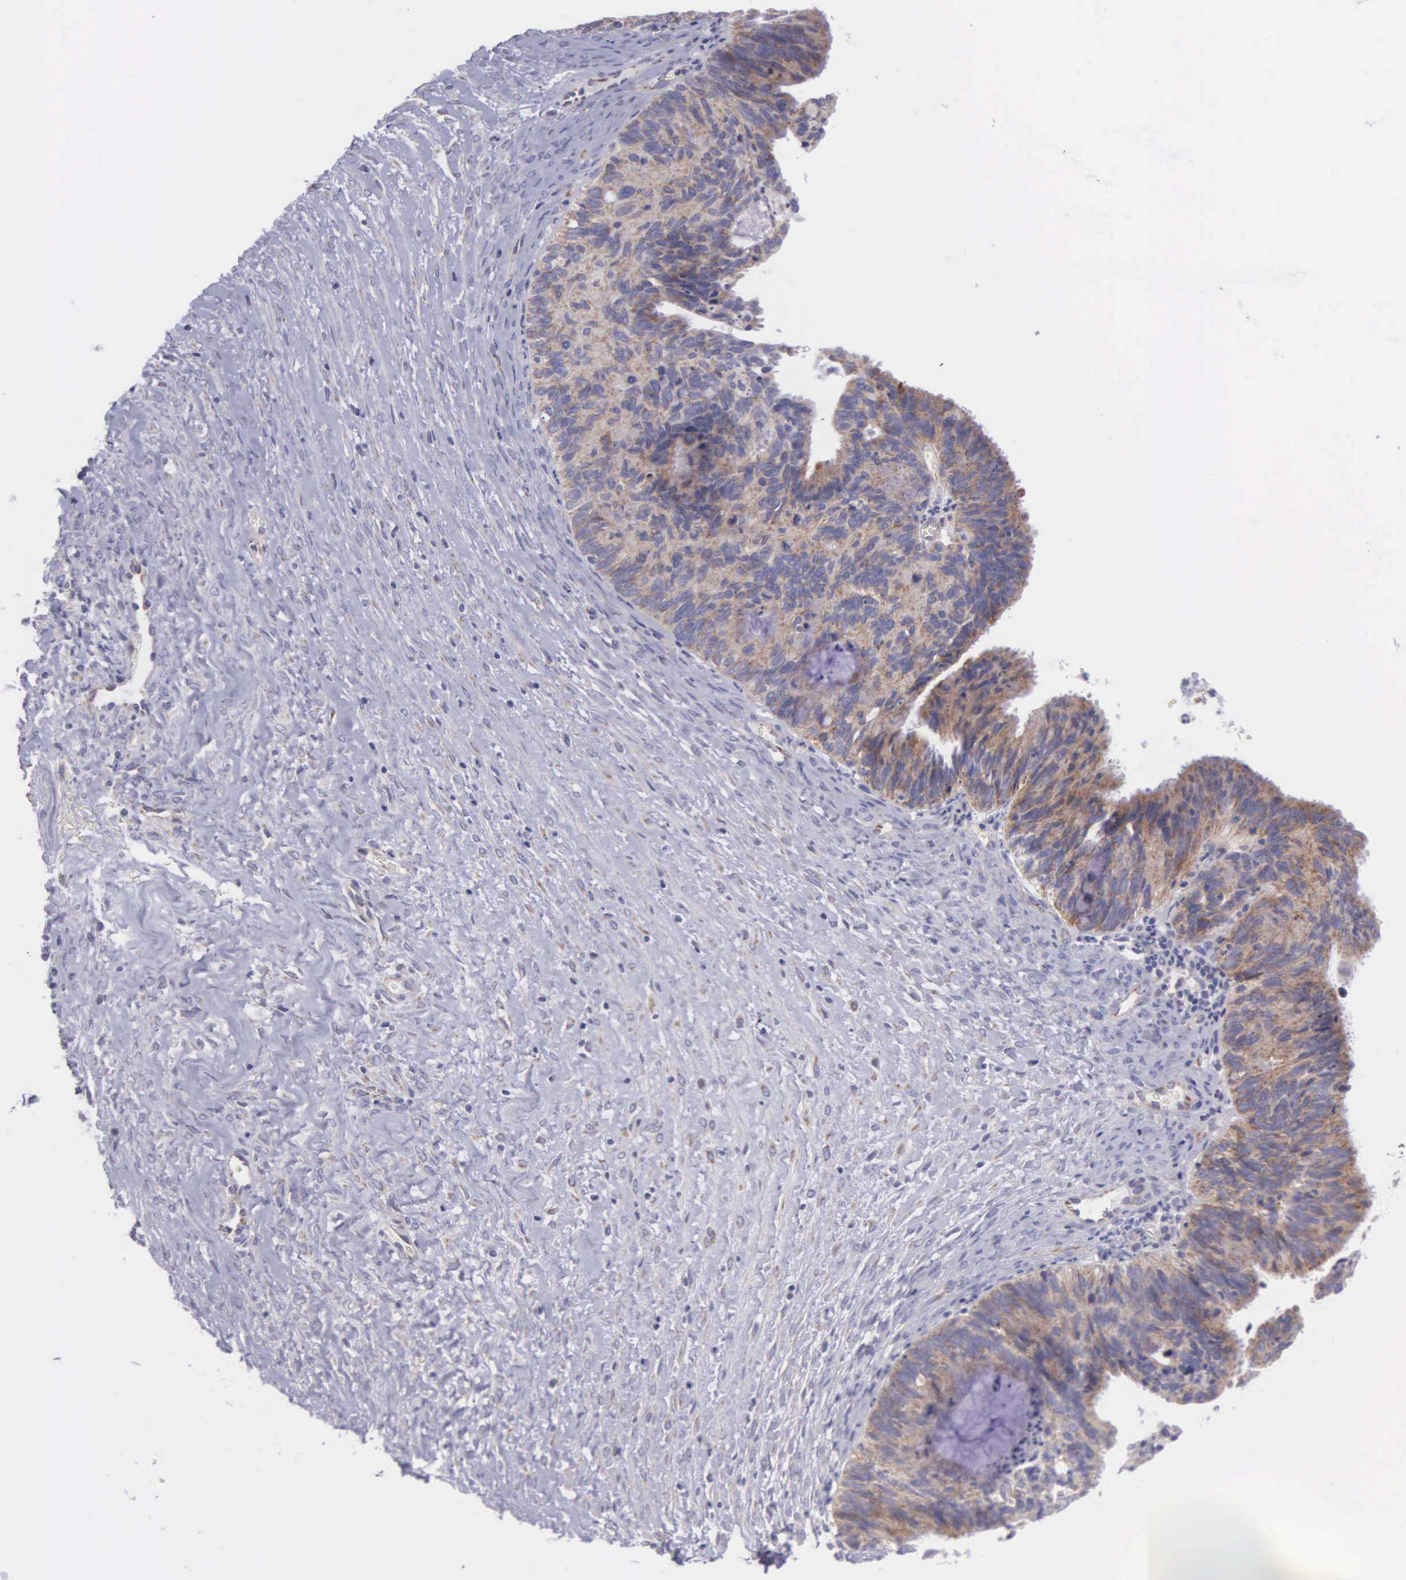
{"staining": {"intensity": "moderate", "quantity": ">75%", "location": "cytoplasmic/membranous"}, "tissue": "ovarian cancer", "cell_type": "Tumor cells", "image_type": "cancer", "snomed": [{"axis": "morphology", "description": "Carcinoma, endometroid"}, {"axis": "topography", "description": "Ovary"}], "caption": "A brown stain labels moderate cytoplasmic/membranous staining of a protein in ovarian cancer (endometroid carcinoma) tumor cells.", "gene": "SYNJ2BP", "patient": {"sex": "female", "age": 52}}